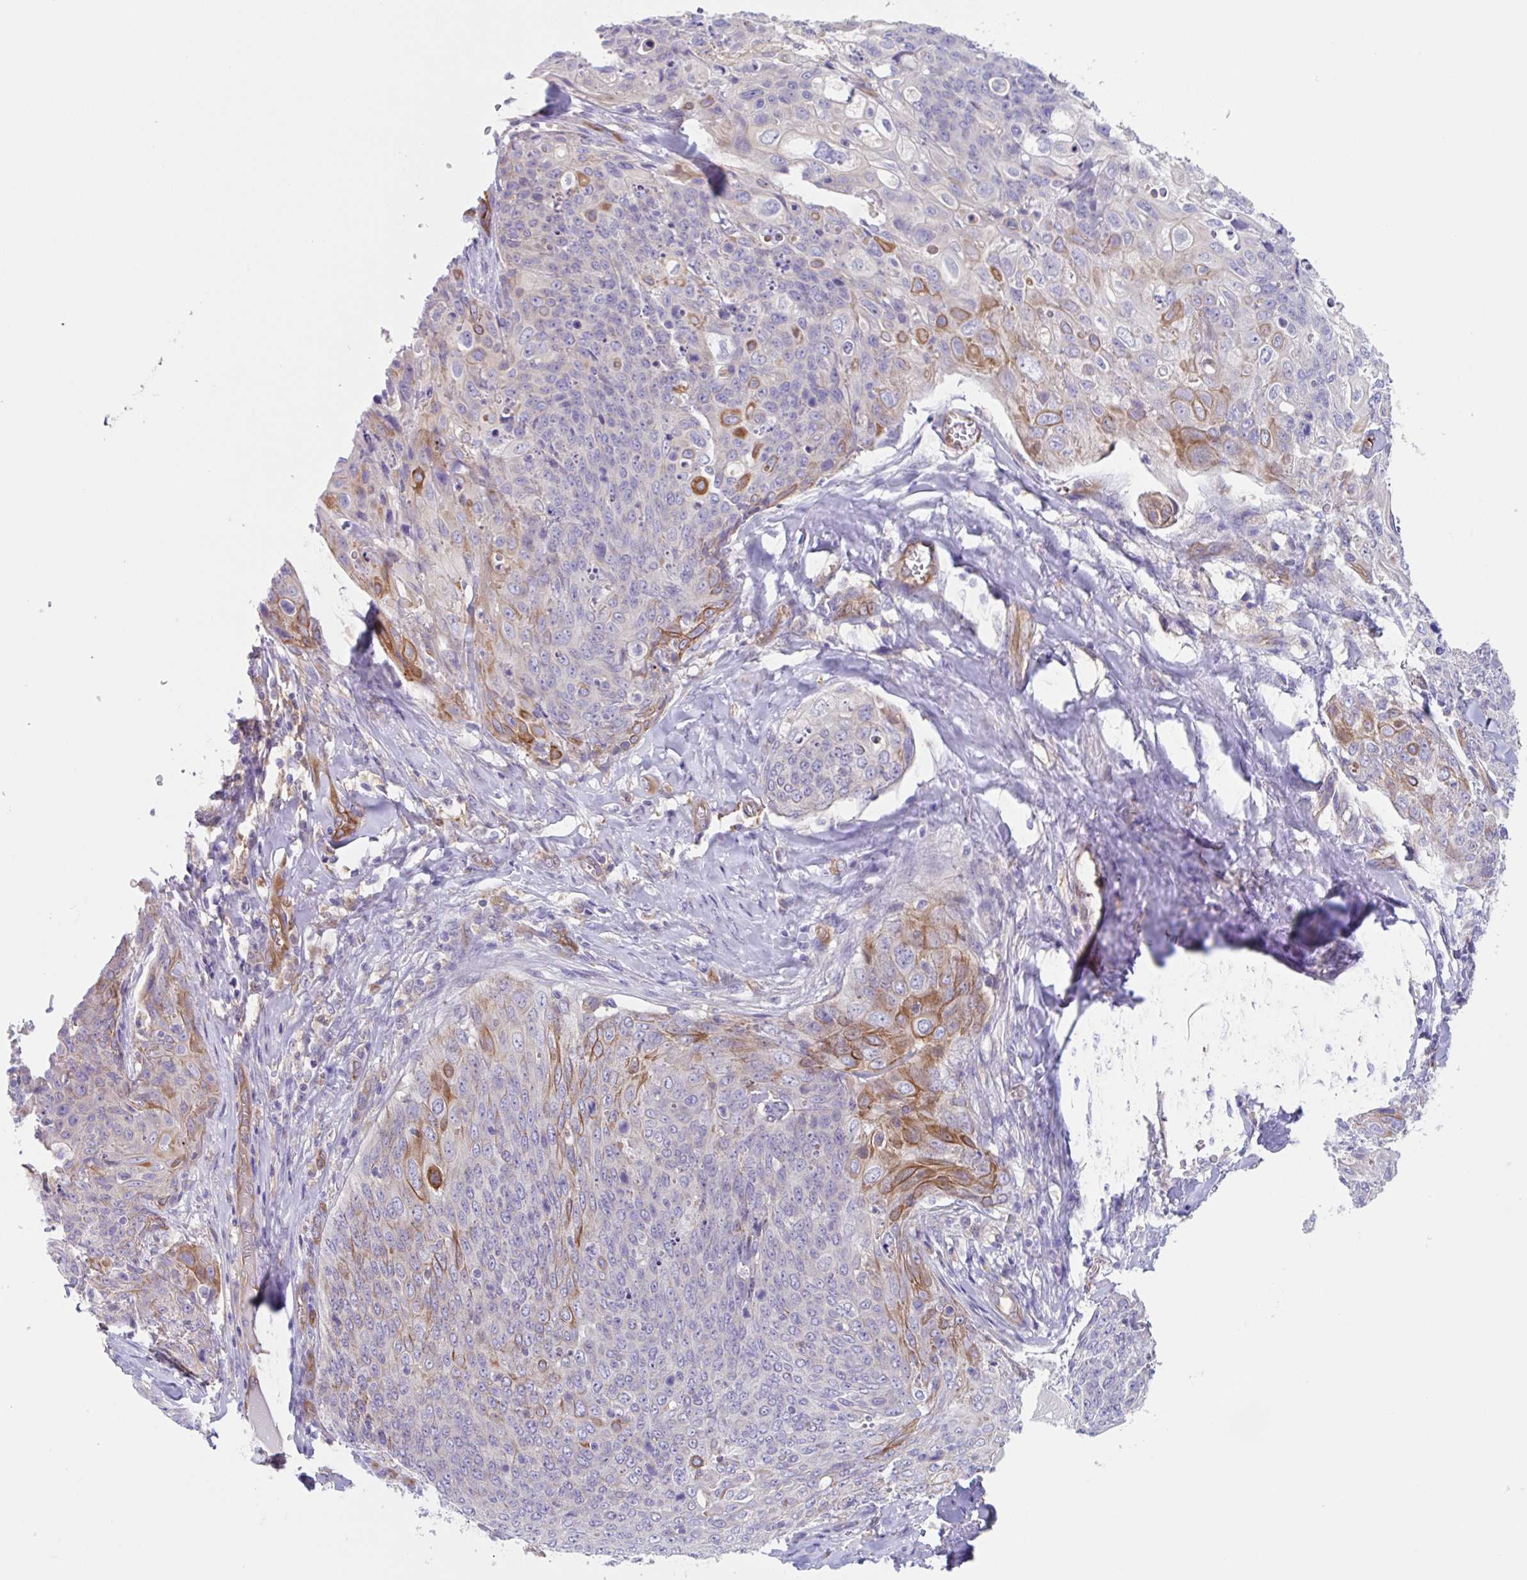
{"staining": {"intensity": "moderate", "quantity": "<25%", "location": "cytoplasmic/membranous"}, "tissue": "skin cancer", "cell_type": "Tumor cells", "image_type": "cancer", "snomed": [{"axis": "morphology", "description": "Squamous cell carcinoma, NOS"}, {"axis": "topography", "description": "Skin"}, {"axis": "topography", "description": "Vulva"}], "caption": "High-magnification brightfield microscopy of skin squamous cell carcinoma stained with DAB (brown) and counterstained with hematoxylin (blue). tumor cells exhibit moderate cytoplasmic/membranous staining is present in about<25% of cells.", "gene": "EHD4", "patient": {"sex": "female", "age": 85}}